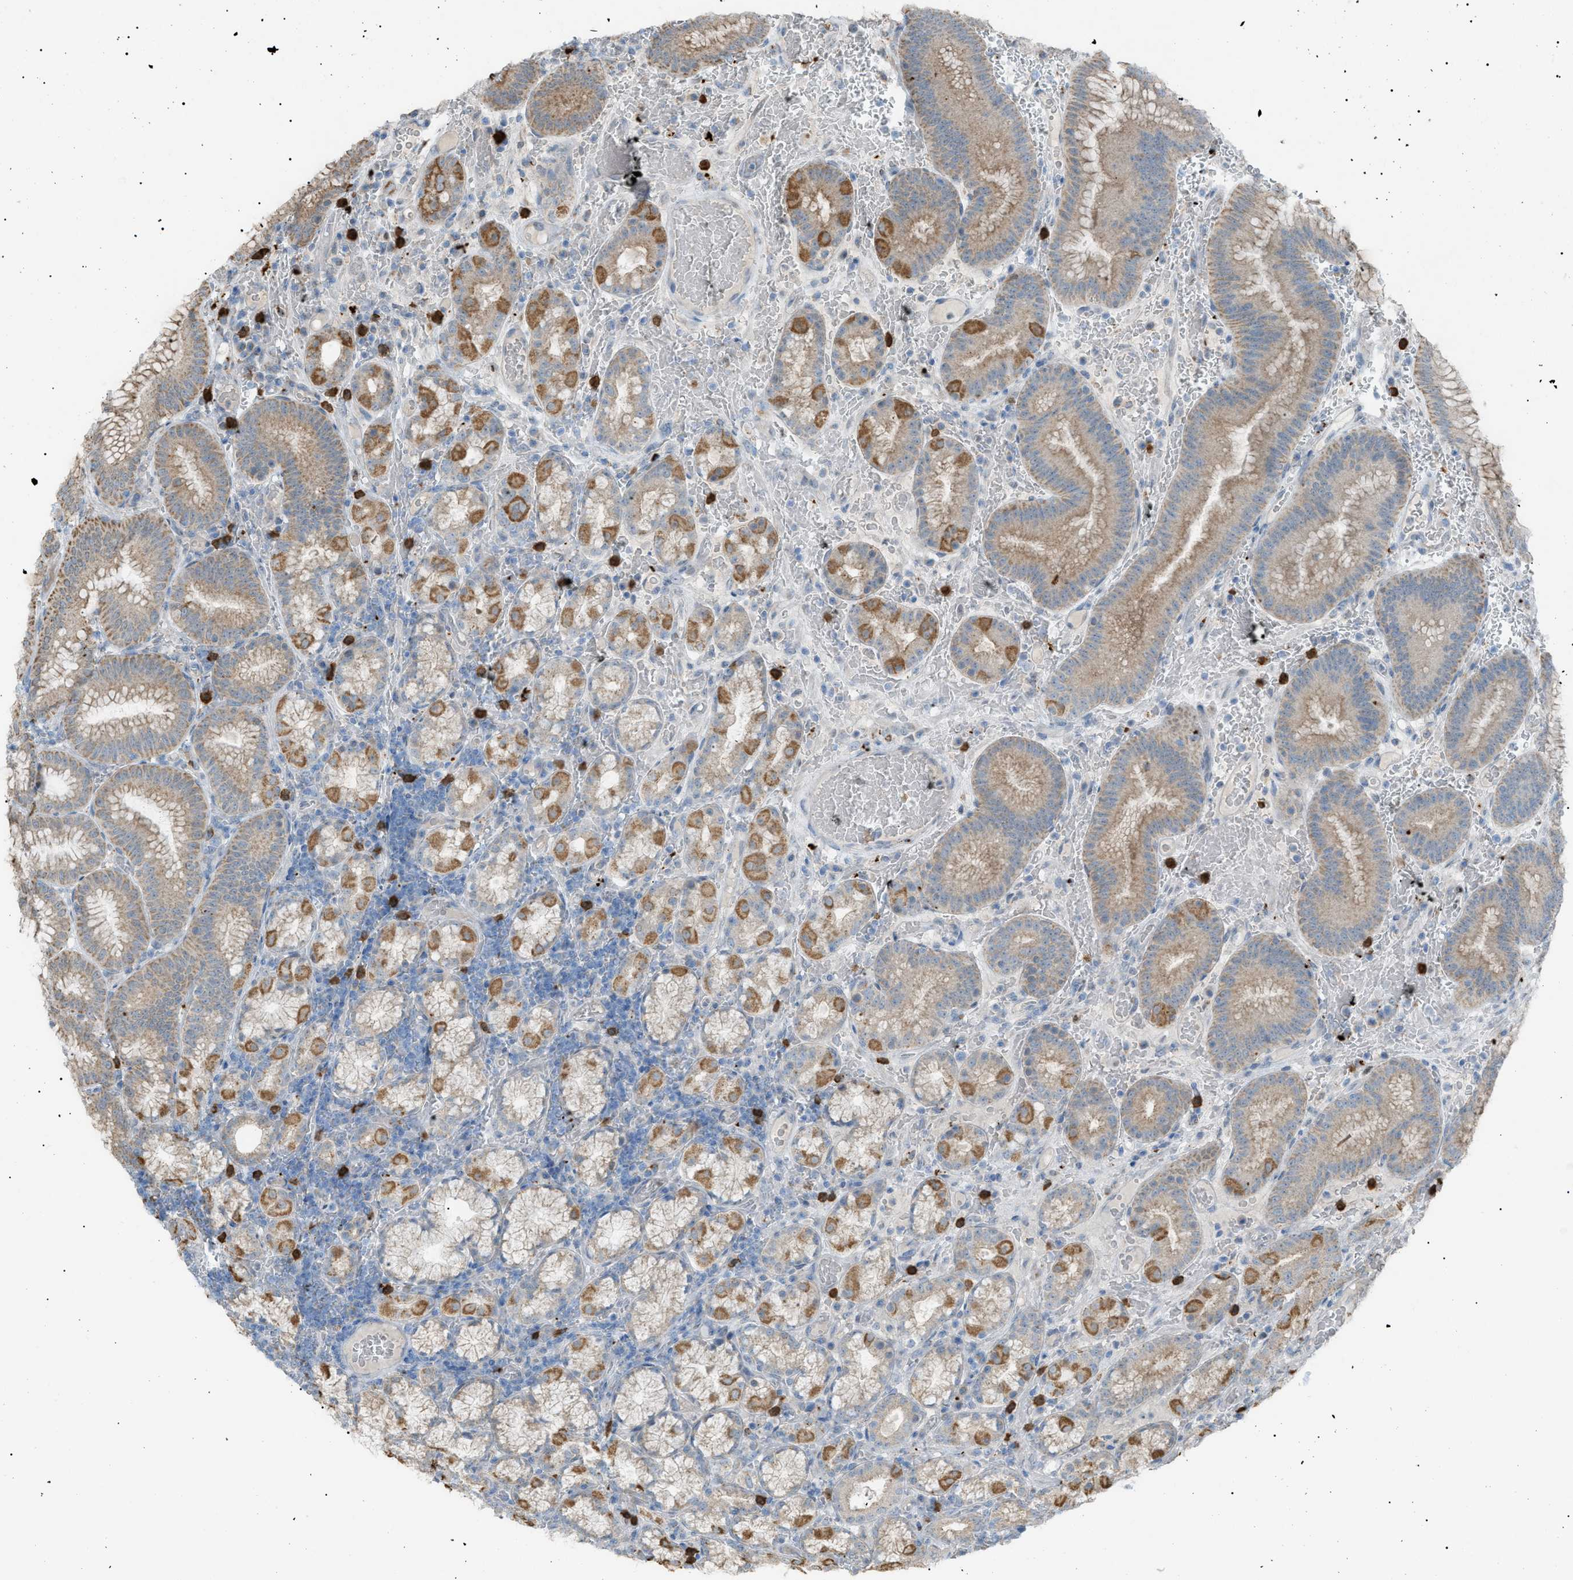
{"staining": {"intensity": "moderate", "quantity": "25%-75%", "location": "cytoplasmic/membranous"}, "tissue": "stomach", "cell_type": "Glandular cells", "image_type": "normal", "snomed": [{"axis": "morphology", "description": "Normal tissue, NOS"}, {"axis": "morphology", "description": "Carcinoid, malignant, NOS"}, {"axis": "topography", "description": "Stomach, upper"}], "caption": "Unremarkable stomach shows moderate cytoplasmic/membranous positivity in about 25%-75% of glandular cells, visualized by immunohistochemistry. The staining is performed using DAB brown chromogen to label protein expression. The nuclei are counter-stained blue using hematoxylin.", "gene": "ZNF516", "patient": {"sex": "male", "age": 39}}